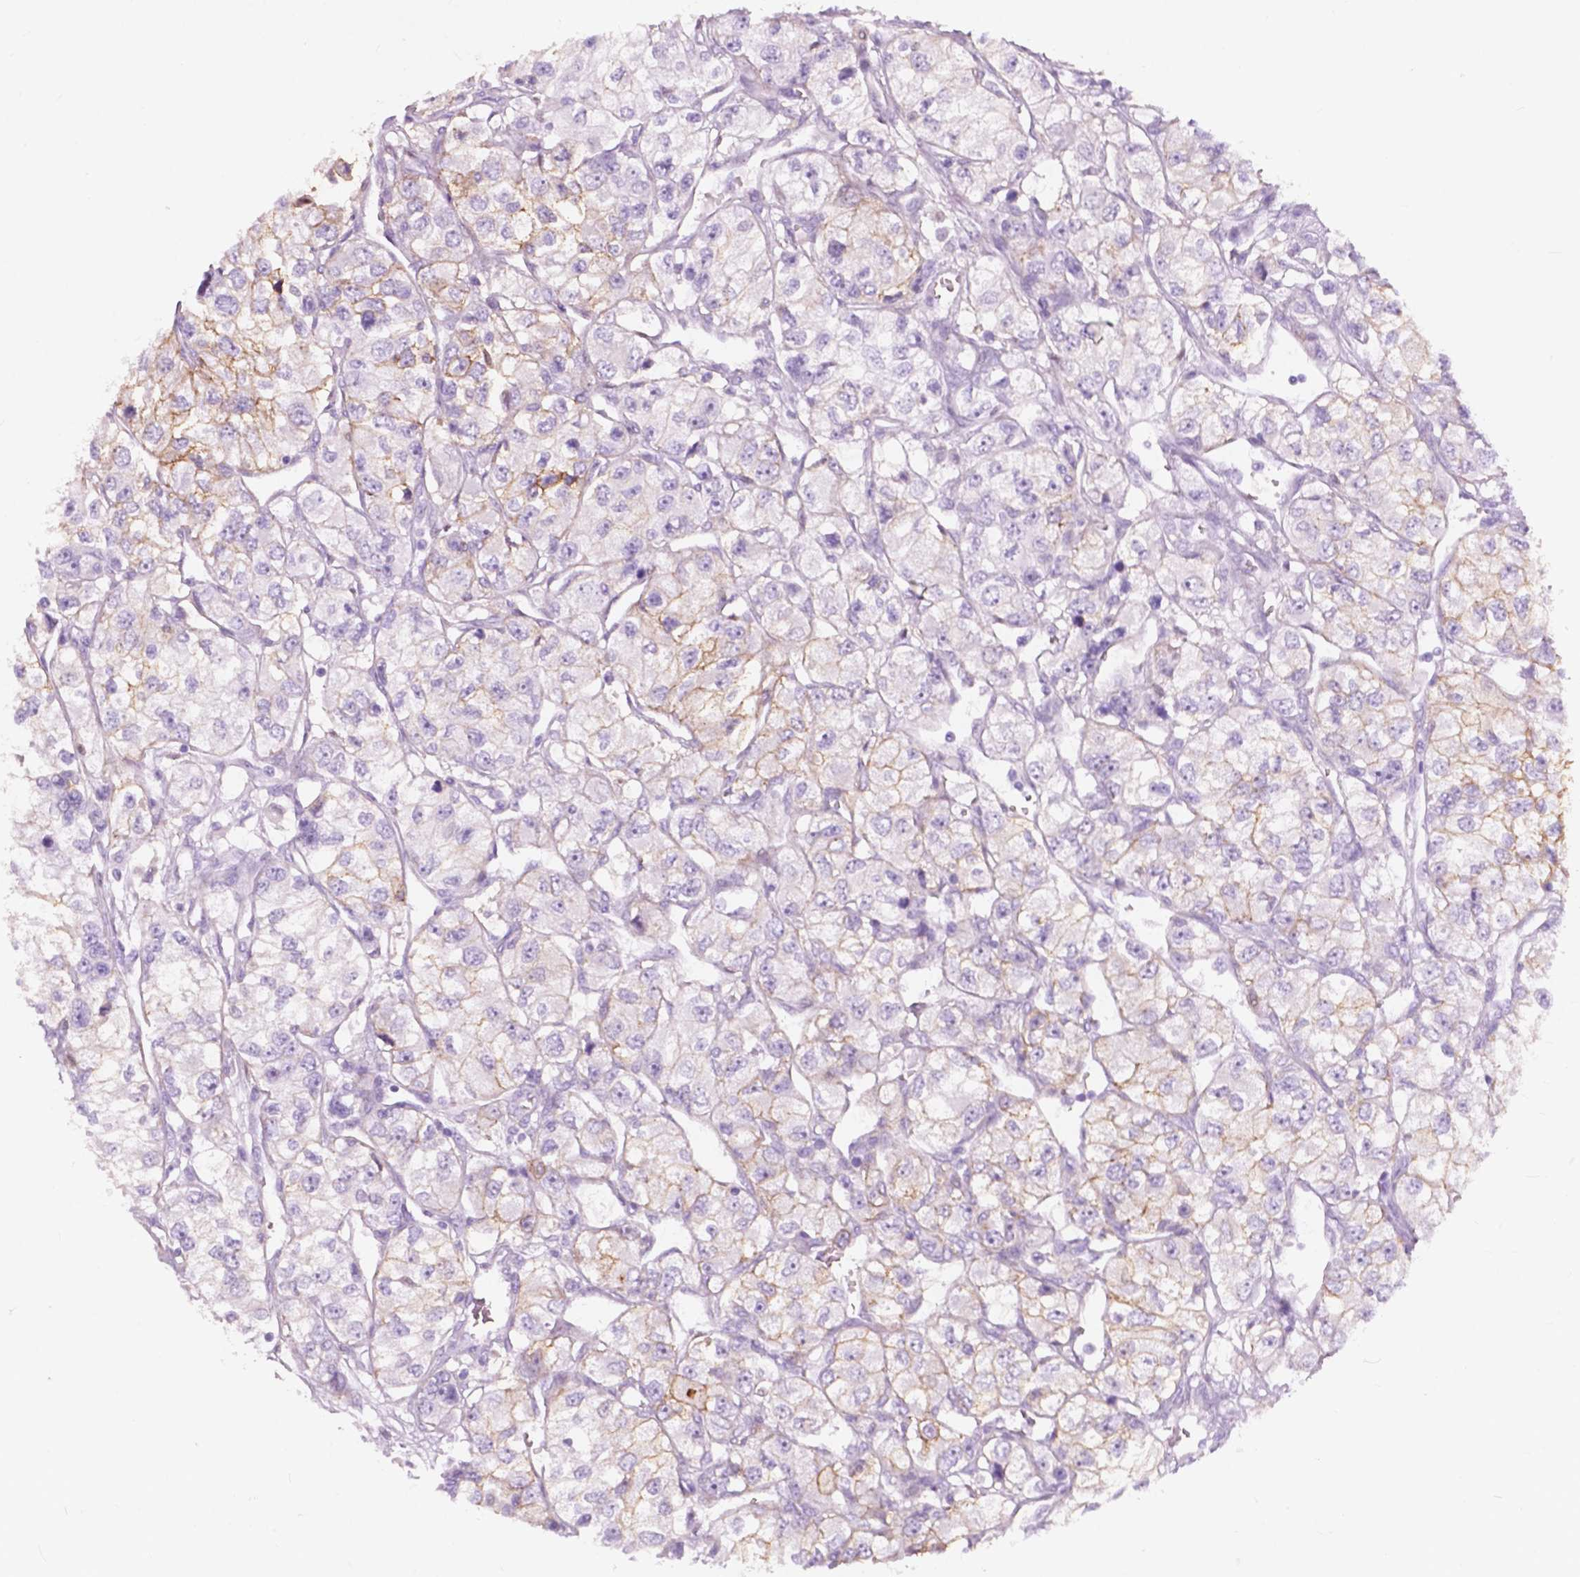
{"staining": {"intensity": "negative", "quantity": "none", "location": "none"}, "tissue": "renal cancer", "cell_type": "Tumor cells", "image_type": "cancer", "snomed": [{"axis": "morphology", "description": "Adenocarcinoma, NOS"}, {"axis": "topography", "description": "Kidney"}], "caption": "Immunohistochemistry histopathology image of neoplastic tissue: human renal adenocarcinoma stained with DAB (3,3'-diaminobenzidine) shows no significant protein positivity in tumor cells.", "gene": "FXYD2", "patient": {"sex": "female", "age": 59}}